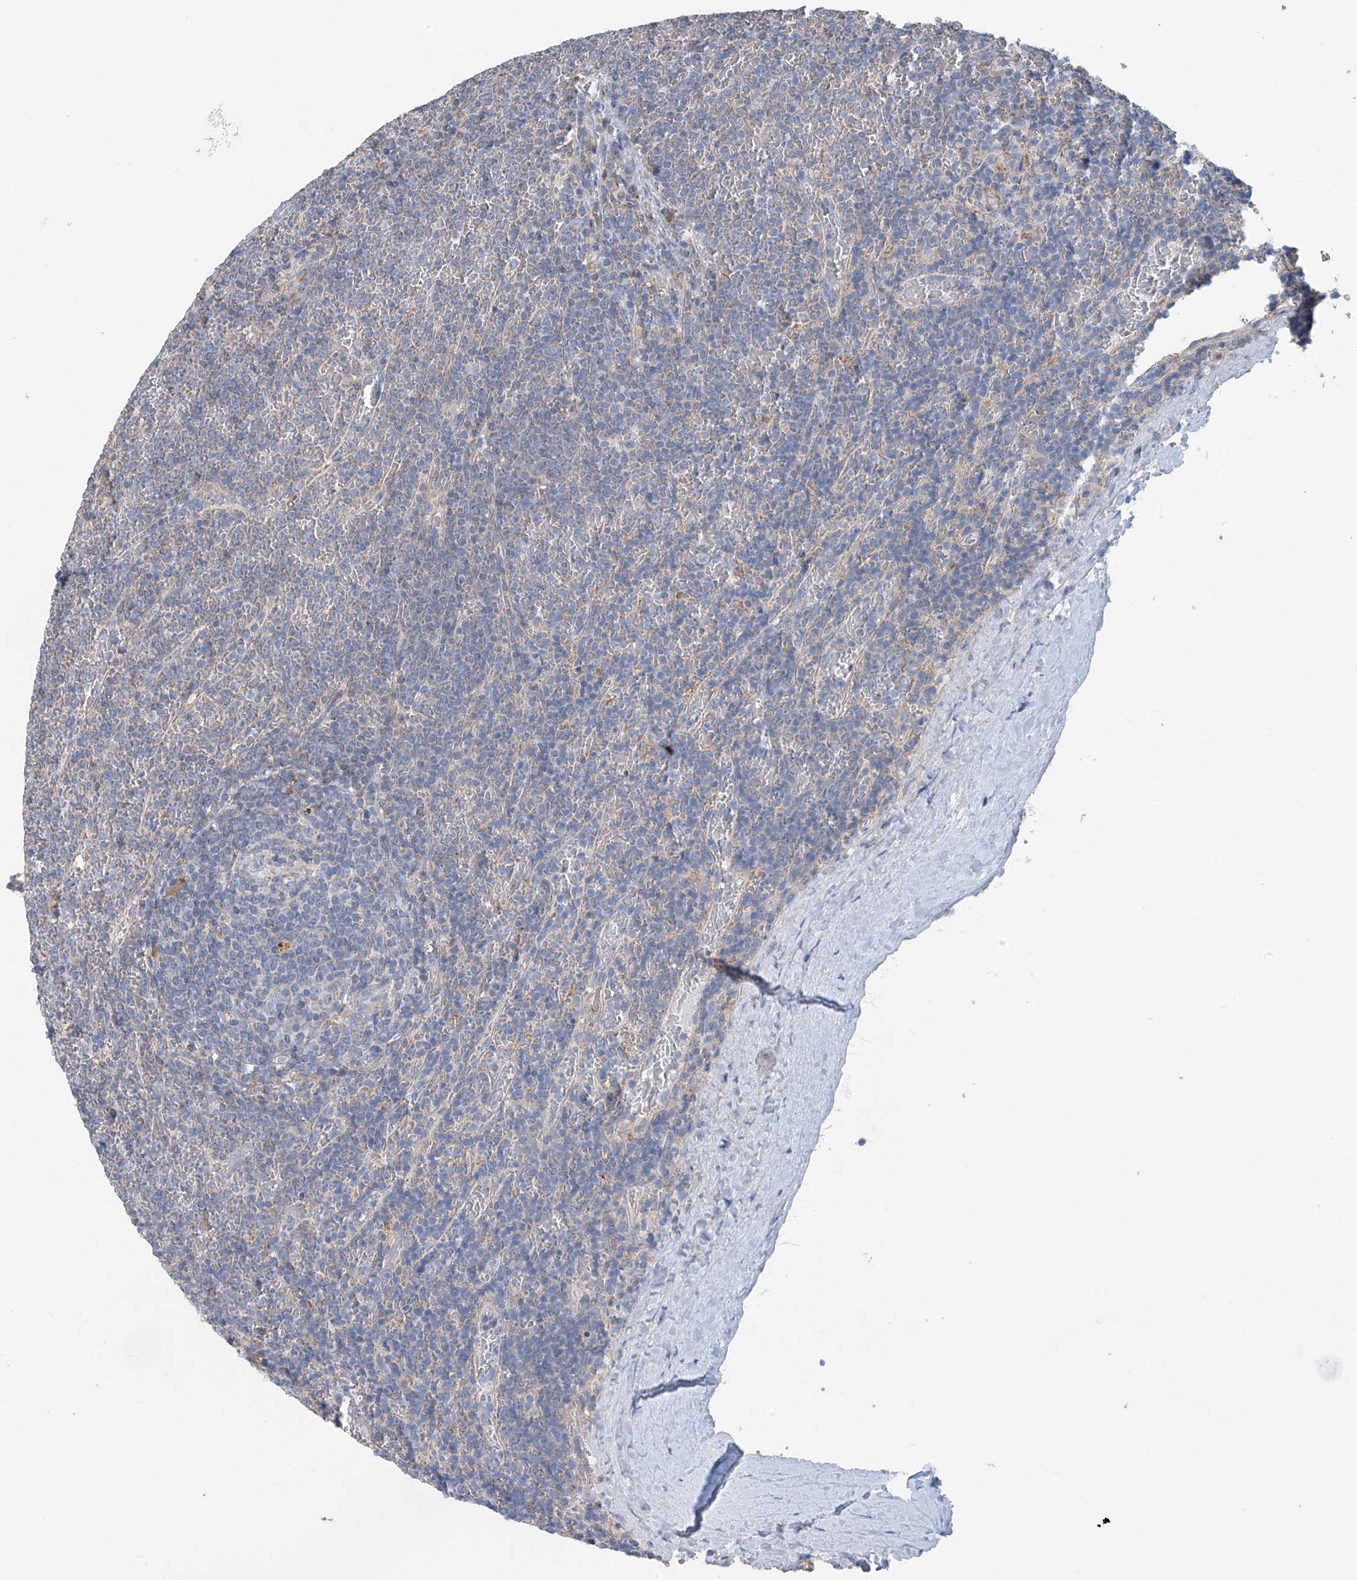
{"staining": {"intensity": "negative", "quantity": "none", "location": "none"}, "tissue": "lymphoma", "cell_type": "Tumor cells", "image_type": "cancer", "snomed": [{"axis": "morphology", "description": "Malignant lymphoma, non-Hodgkin's type, Low grade"}, {"axis": "topography", "description": "Spleen"}], "caption": "High power microscopy photomicrograph of an immunohistochemistry (IHC) image of low-grade malignant lymphoma, non-Hodgkin's type, revealing no significant positivity in tumor cells.", "gene": "SYN3", "patient": {"sex": "female", "age": 19}}